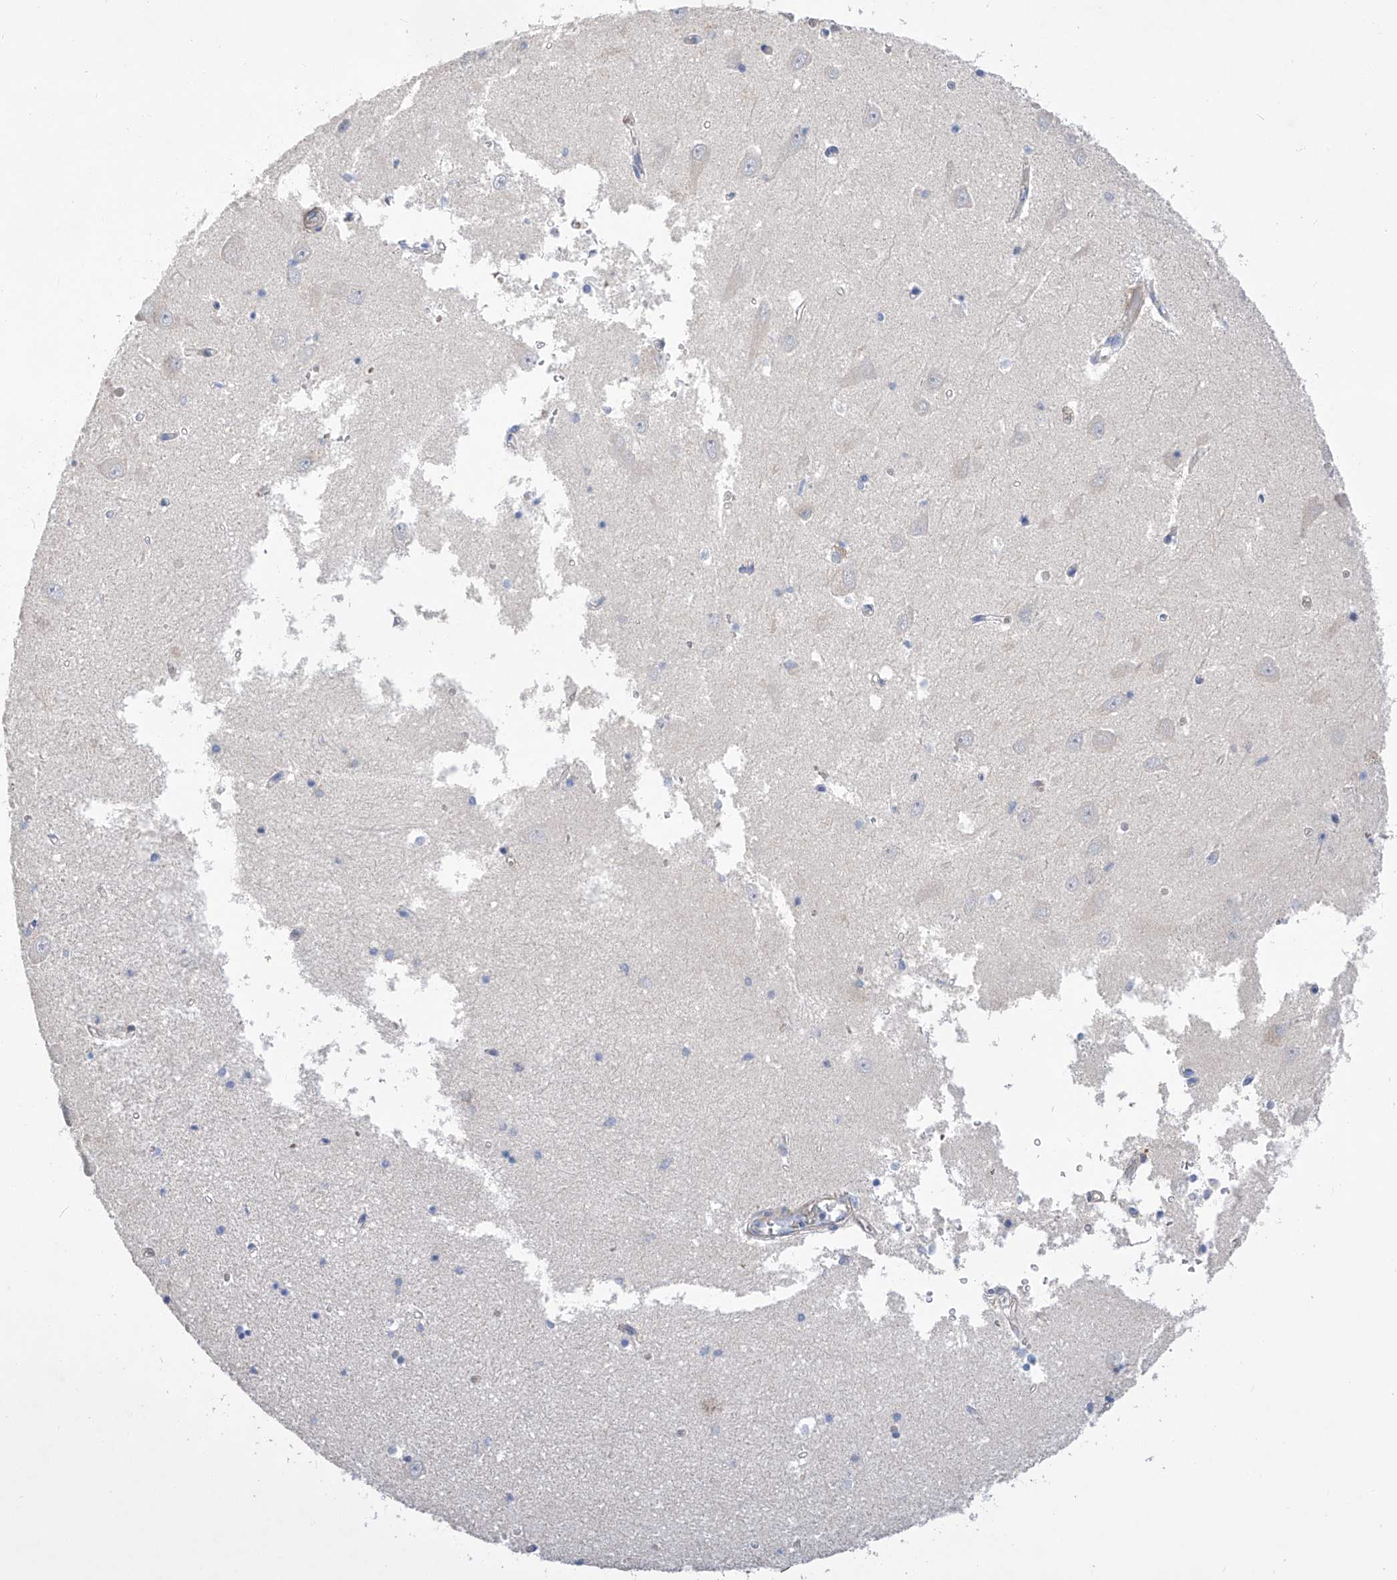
{"staining": {"intensity": "negative", "quantity": "none", "location": "none"}, "tissue": "hippocampus", "cell_type": "Glial cells", "image_type": "normal", "snomed": [{"axis": "morphology", "description": "Normal tissue, NOS"}, {"axis": "topography", "description": "Hippocampus"}], "caption": "Human hippocampus stained for a protein using immunohistochemistry demonstrates no staining in glial cells.", "gene": "NFATC4", "patient": {"sex": "male", "age": 70}}